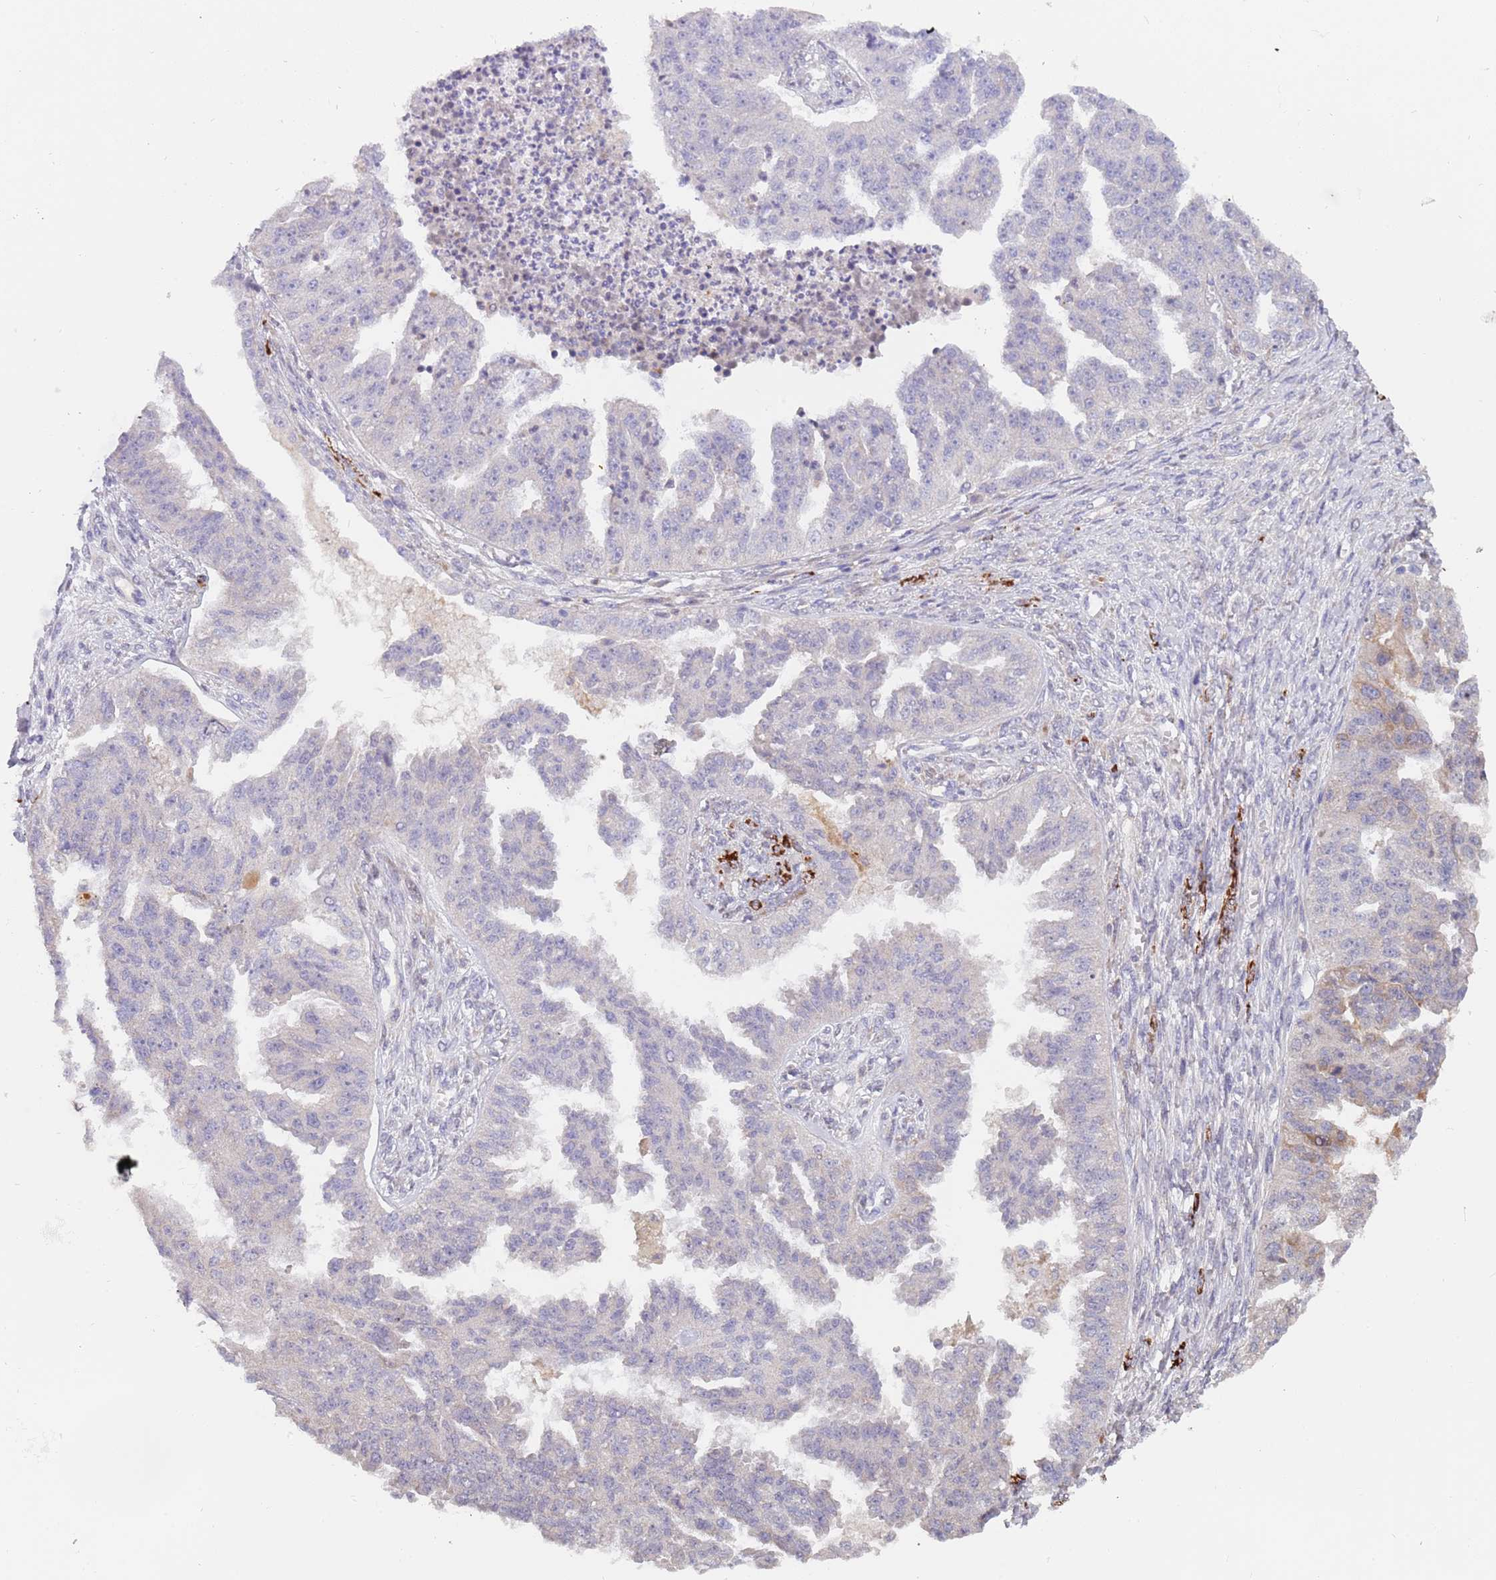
{"staining": {"intensity": "negative", "quantity": "none", "location": "none"}, "tissue": "ovarian cancer", "cell_type": "Tumor cells", "image_type": "cancer", "snomed": [{"axis": "morphology", "description": "Cystadenocarcinoma, serous, NOS"}, {"axis": "topography", "description": "Ovary"}], "caption": "An image of human ovarian cancer is negative for staining in tumor cells. (DAB (3,3'-diaminobenzidine) immunohistochemistry visualized using brightfield microscopy, high magnification).", "gene": "ZNF746", "patient": {"sex": "female", "age": 58}}